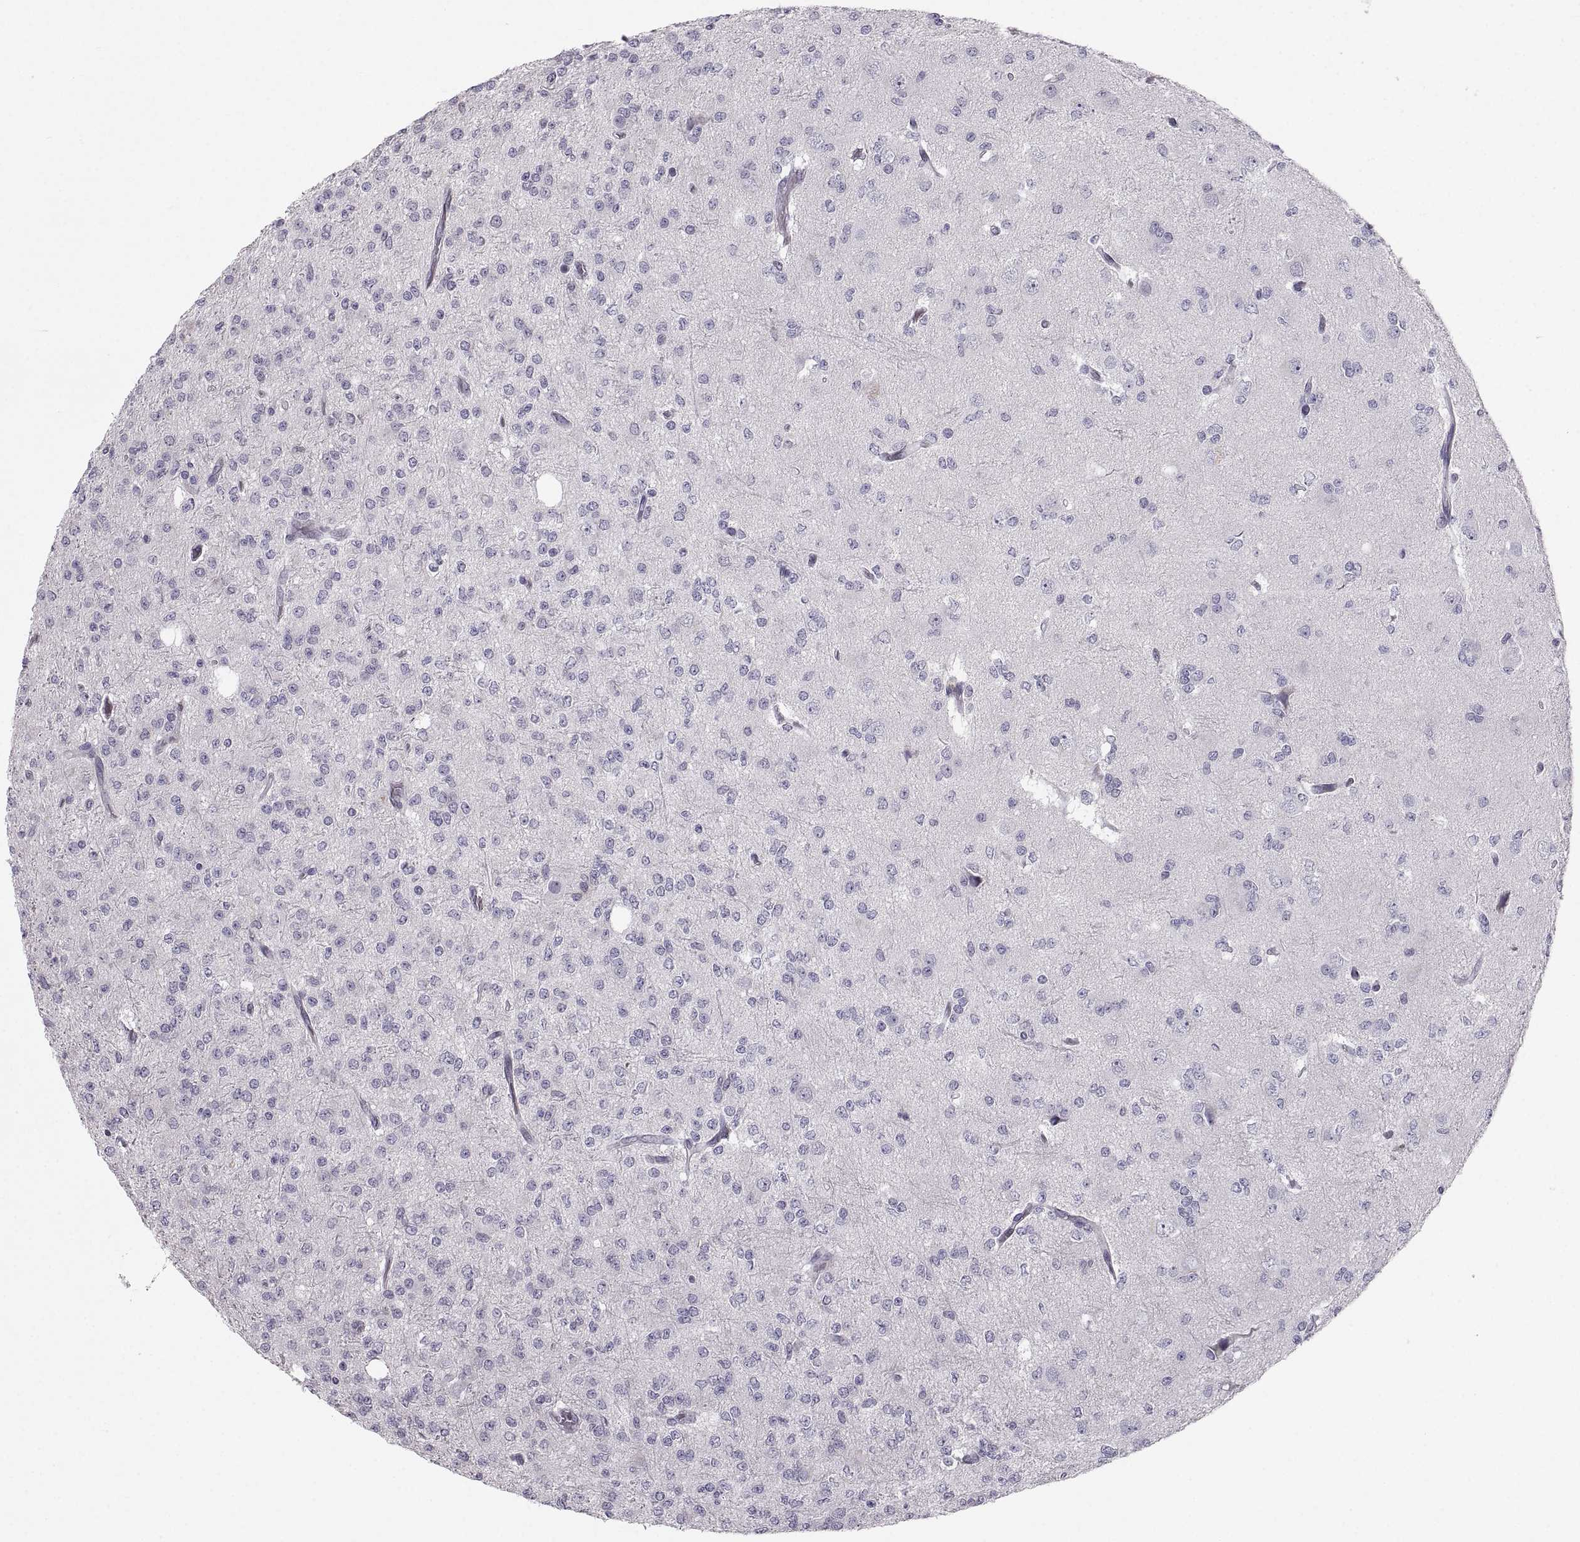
{"staining": {"intensity": "negative", "quantity": "none", "location": "none"}, "tissue": "glioma", "cell_type": "Tumor cells", "image_type": "cancer", "snomed": [{"axis": "morphology", "description": "Glioma, malignant, Low grade"}, {"axis": "topography", "description": "Brain"}], "caption": "DAB immunohistochemical staining of low-grade glioma (malignant) displays no significant staining in tumor cells.", "gene": "ZNF185", "patient": {"sex": "male", "age": 27}}